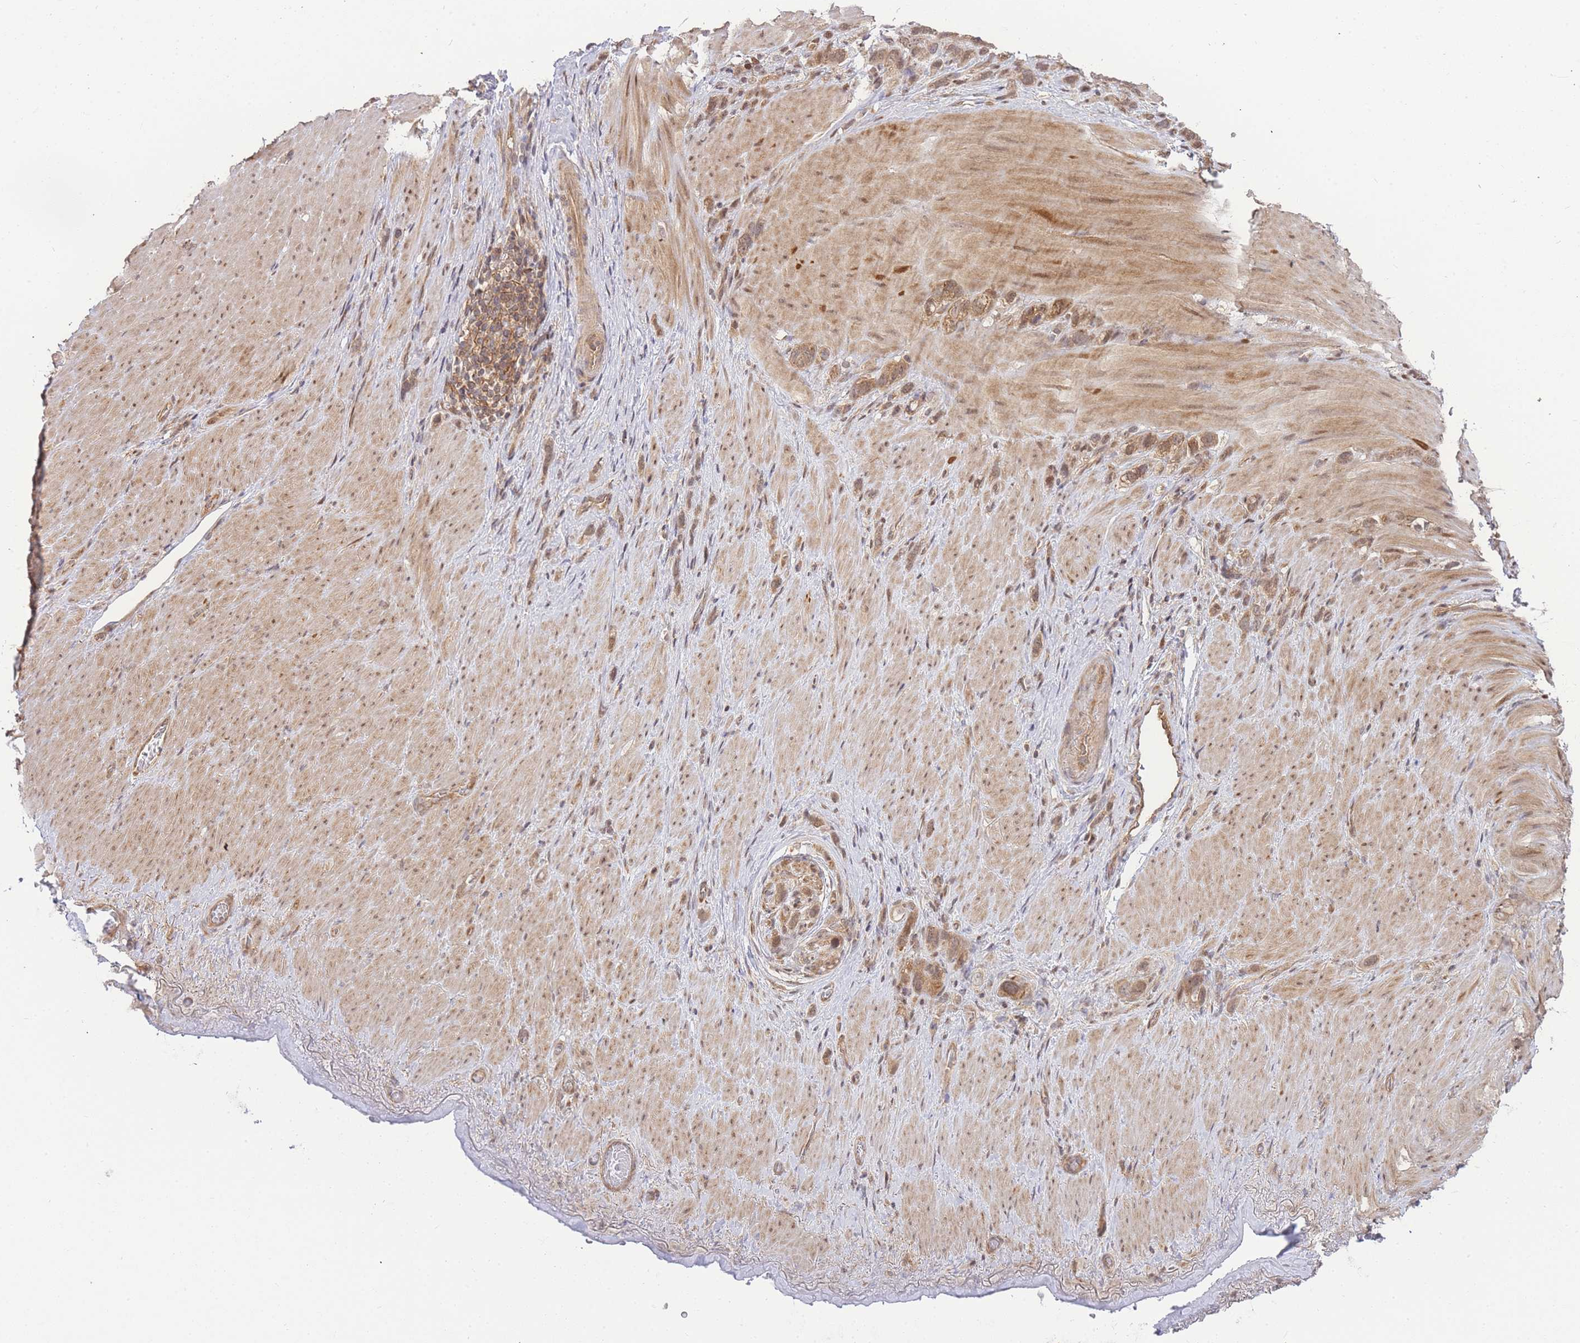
{"staining": {"intensity": "moderate", "quantity": ">75%", "location": "cytoplasmic/membranous,nuclear"}, "tissue": "stomach cancer", "cell_type": "Tumor cells", "image_type": "cancer", "snomed": [{"axis": "morphology", "description": "Adenocarcinoma, NOS"}, {"axis": "topography", "description": "Stomach"}], "caption": "IHC micrograph of human stomach cancer stained for a protein (brown), which shows medium levels of moderate cytoplasmic/membranous and nuclear positivity in about >75% of tumor cells.", "gene": "KIAA1191", "patient": {"sex": "female", "age": 65}}